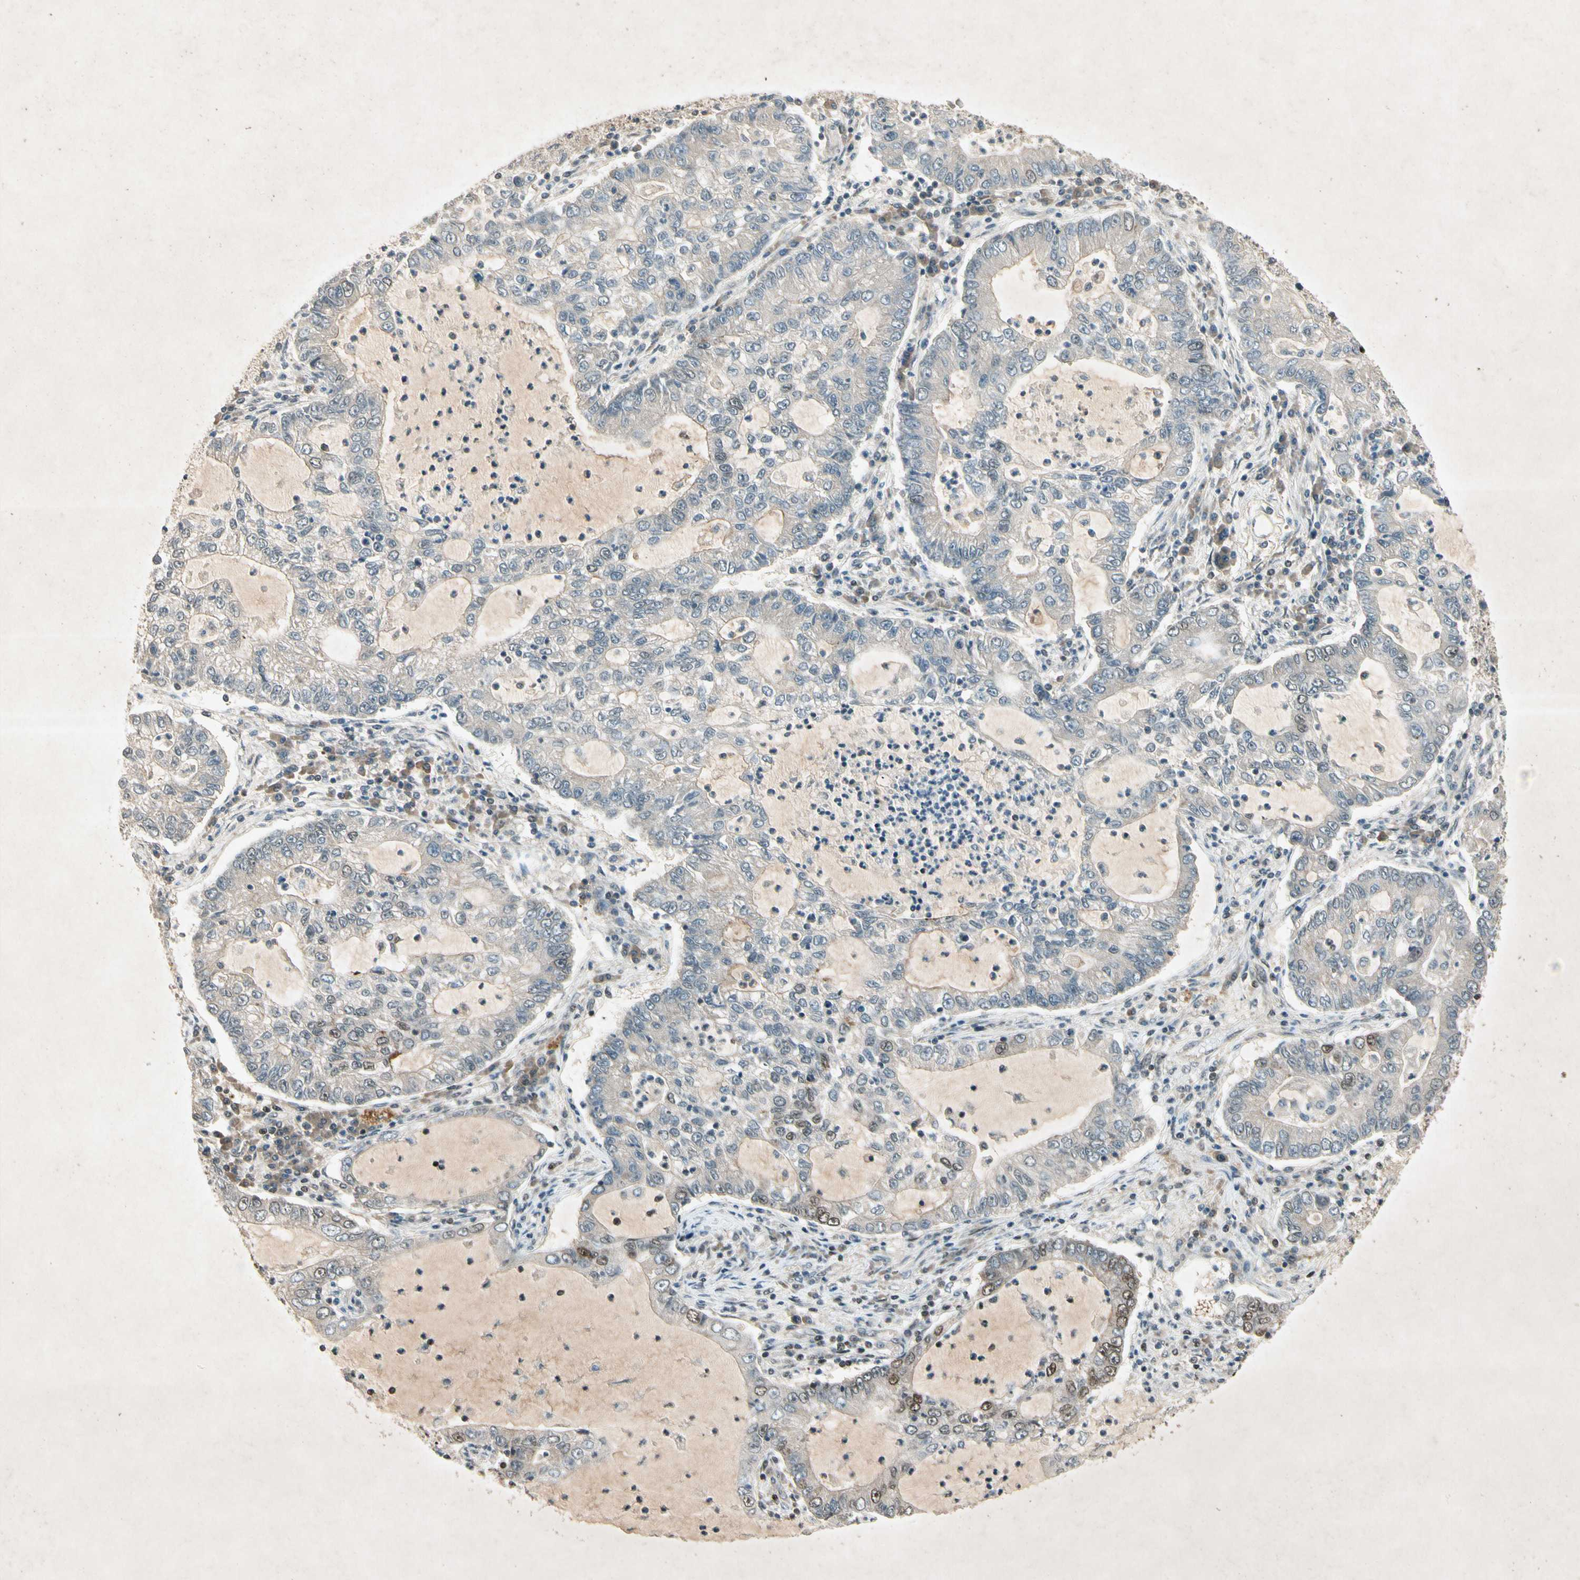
{"staining": {"intensity": "negative", "quantity": "none", "location": "none"}, "tissue": "lung cancer", "cell_type": "Tumor cells", "image_type": "cancer", "snomed": [{"axis": "morphology", "description": "Adenocarcinoma, NOS"}, {"axis": "topography", "description": "Lung"}], "caption": "This is an immunohistochemistry (IHC) micrograph of lung adenocarcinoma. There is no positivity in tumor cells.", "gene": "RNF43", "patient": {"sex": "female", "age": 51}}